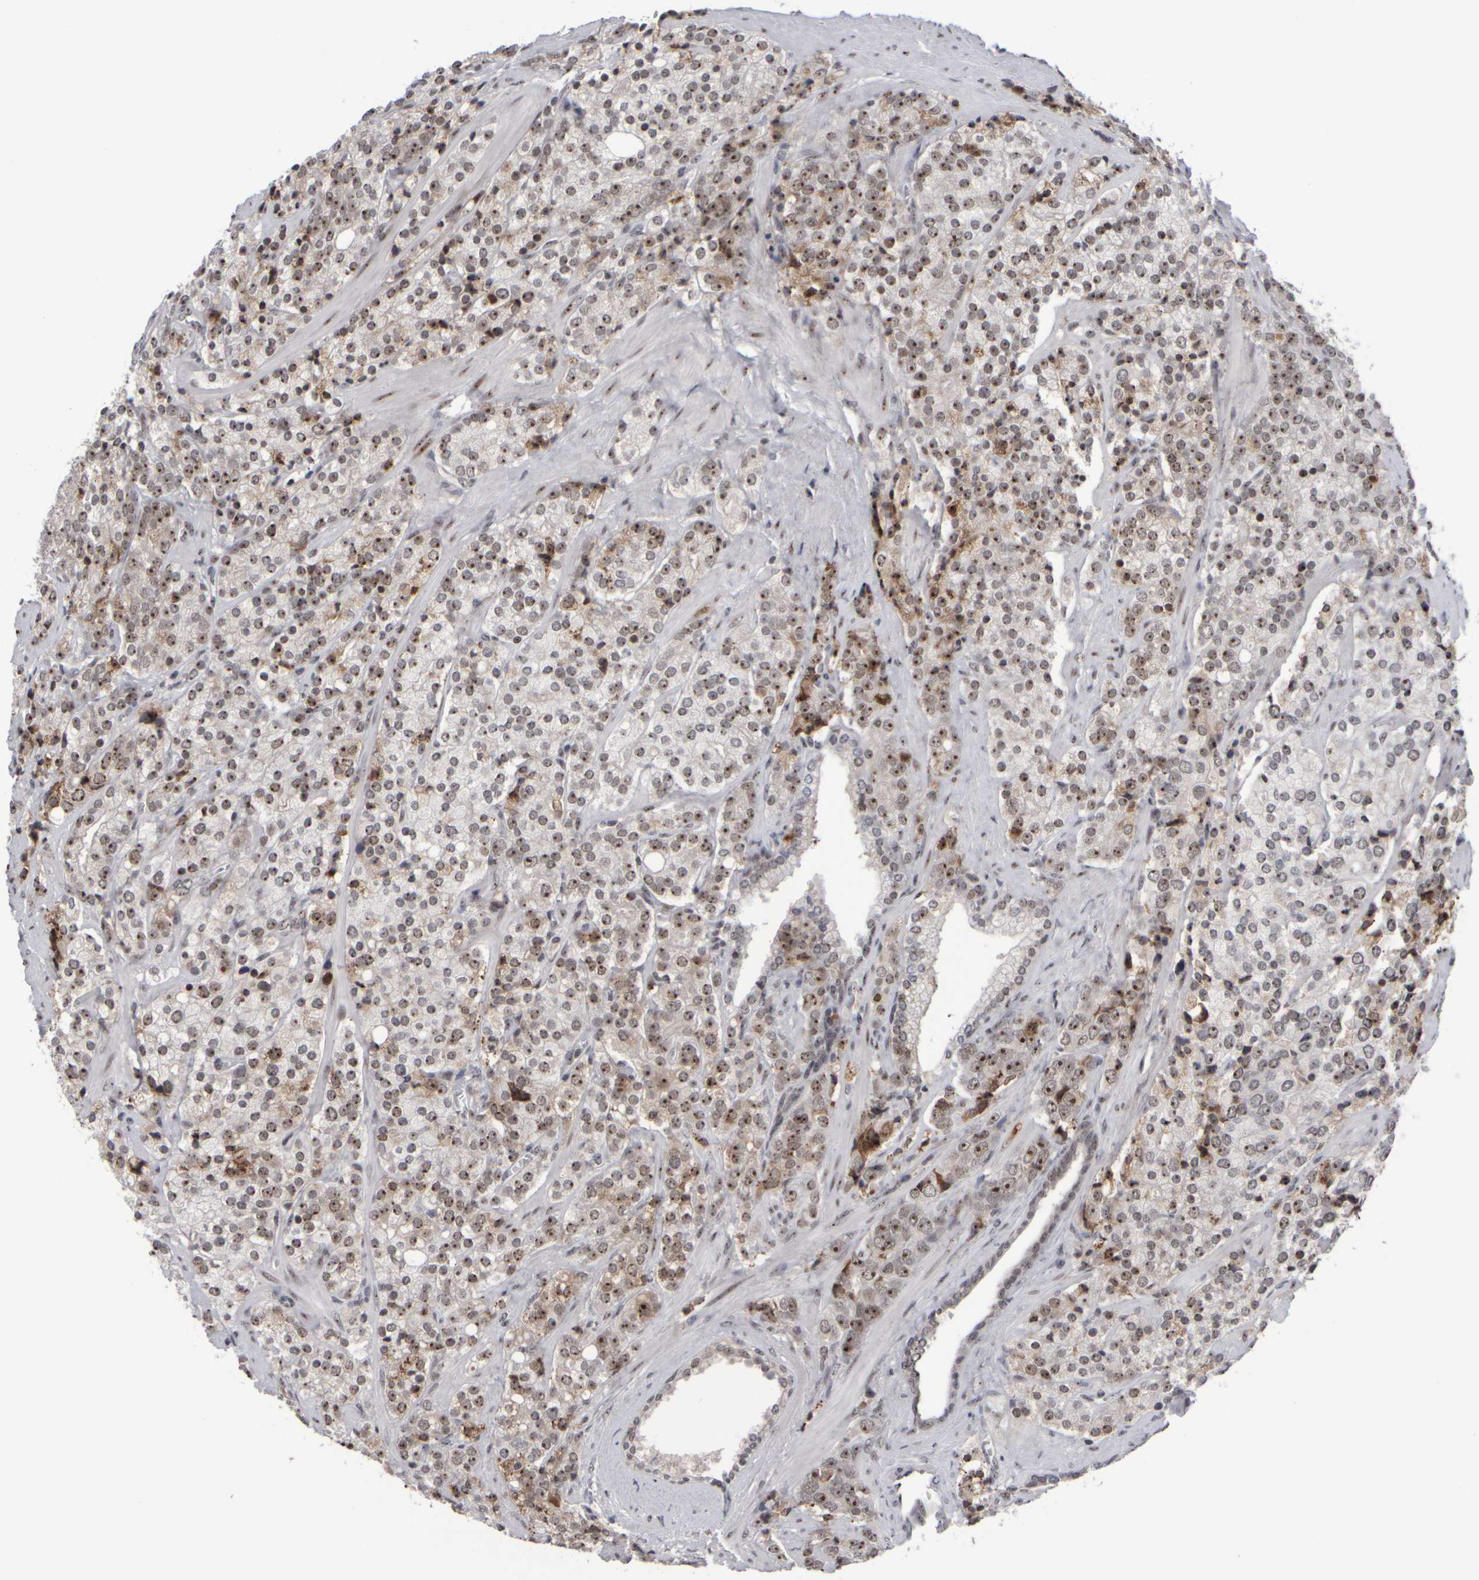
{"staining": {"intensity": "moderate", "quantity": ">75%", "location": "nuclear"}, "tissue": "prostate cancer", "cell_type": "Tumor cells", "image_type": "cancer", "snomed": [{"axis": "morphology", "description": "Adenocarcinoma, High grade"}, {"axis": "topography", "description": "Prostate"}], "caption": "There is medium levels of moderate nuclear positivity in tumor cells of prostate cancer, as demonstrated by immunohistochemical staining (brown color).", "gene": "SURF6", "patient": {"sex": "male", "age": 71}}